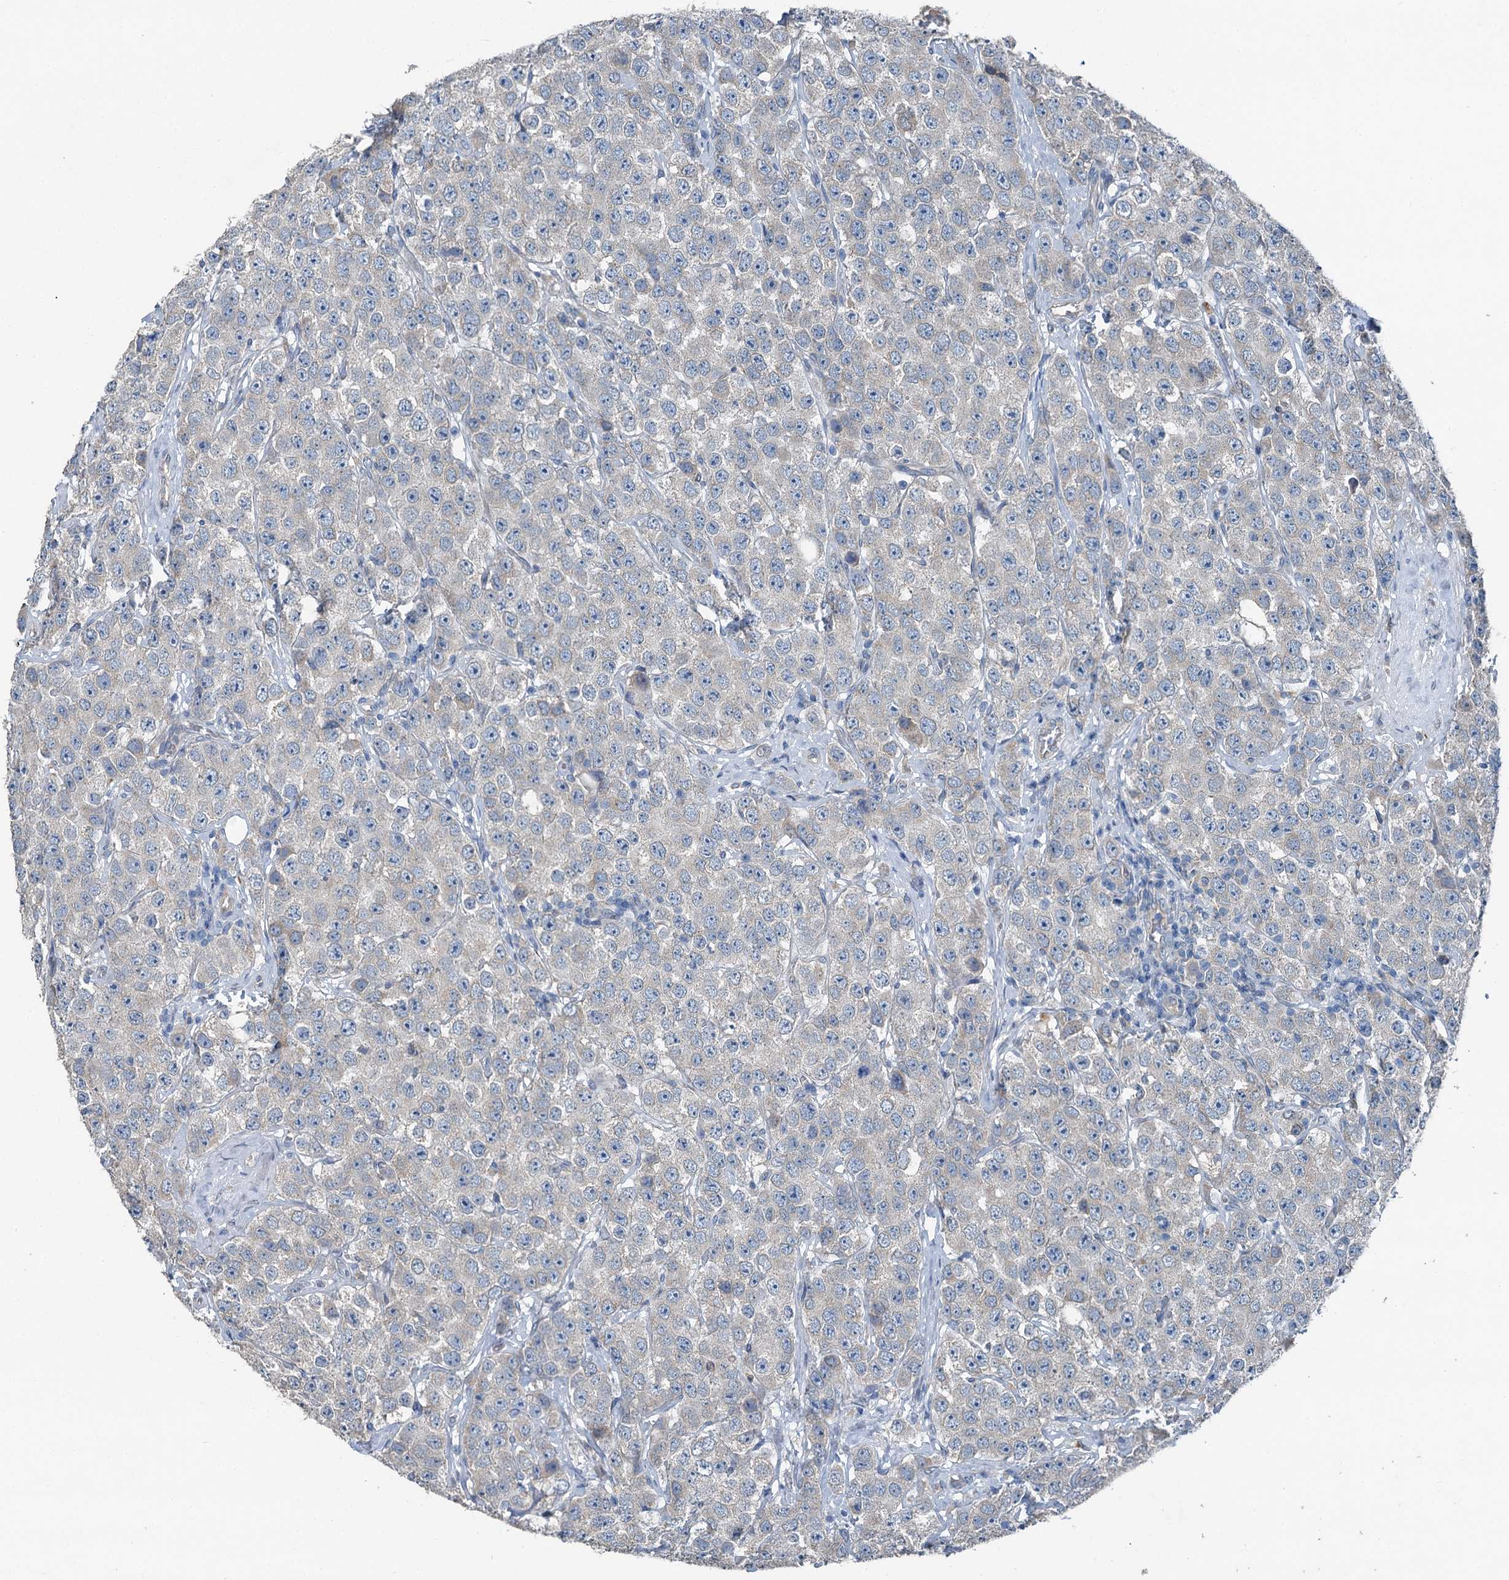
{"staining": {"intensity": "negative", "quantity": "none", "location": "none"}, "tissue": "testis cancer", "cell_type": "Tumor cells", "image_type": "cancer", "snomed": [{"axis": "morphology", "description": "Seminoma, NOS"}, {"axis": "topography", "description": "Testis"}], "caption": "Testis cancer (seminoma) stained for a protein using immunohistochemistry reveals no positivity tumor cells.", "gene": "C6orf120", "patient": {"sex": "male", "age": 28}}